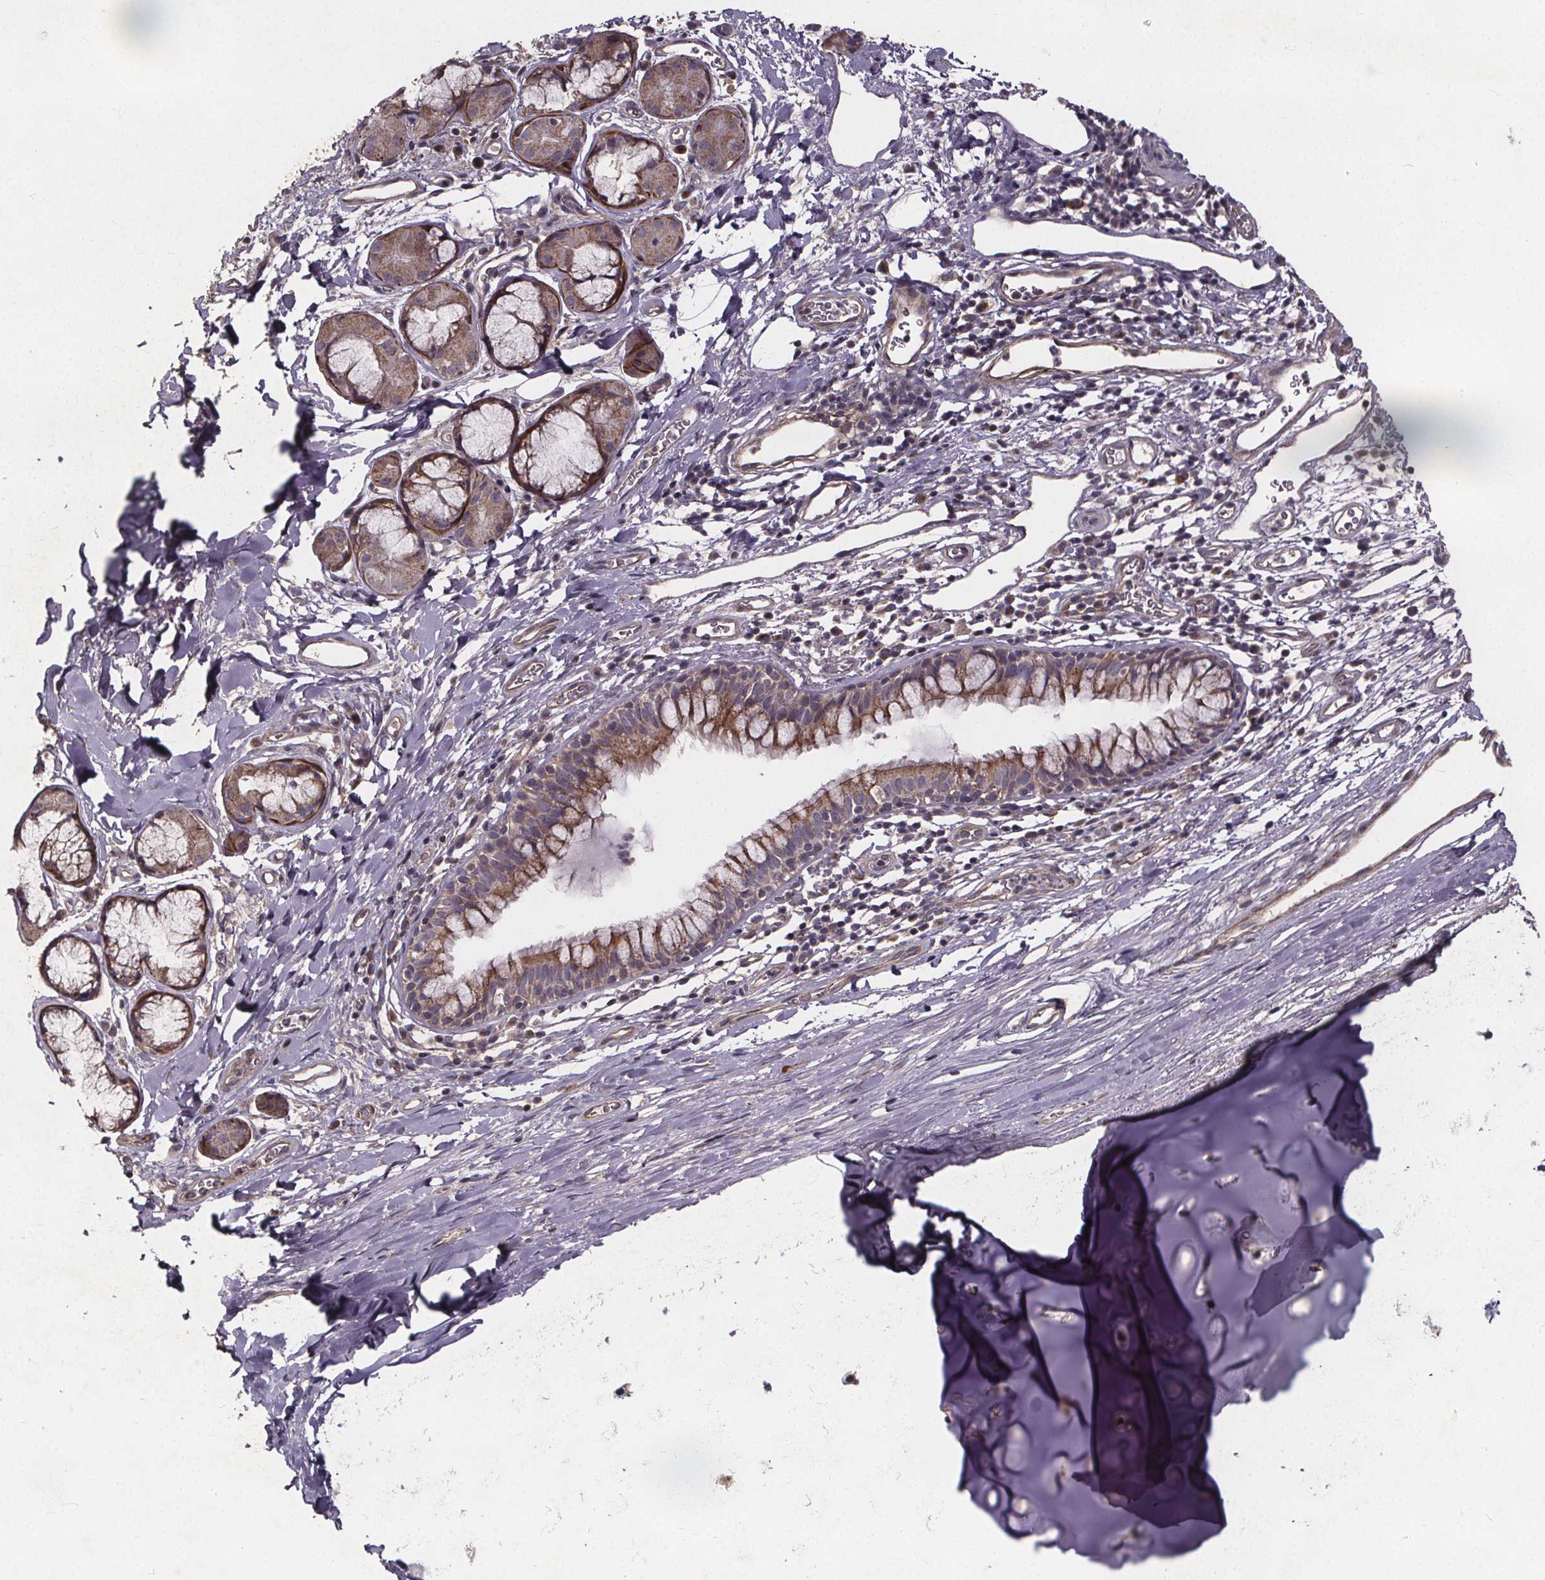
{"staining": {"intensity": "moderate", "quantity": "25%-75%", "location": "cytoplasmic/membranous"}, "tissue": "bronchus", "cell_type": "Respiratory epithelial cells", "image_type": "normal", "snomed": [{"axis": "morphology", "description": "Normal tissue, NOS"}, {"axis": "topography", "description": "Cartilage tissue"}, {"axis": "topography", "description": "Bronchus"}], "caption": "Brown immunohistochemical staining in unremarkable bronchus reveals moderate cytoplasmic/membranous positivity in approximately 25%-75% of respiratory epithelial cells.", "gene": "YME1L1", "patient": {"sex": "male", "age": 58}}